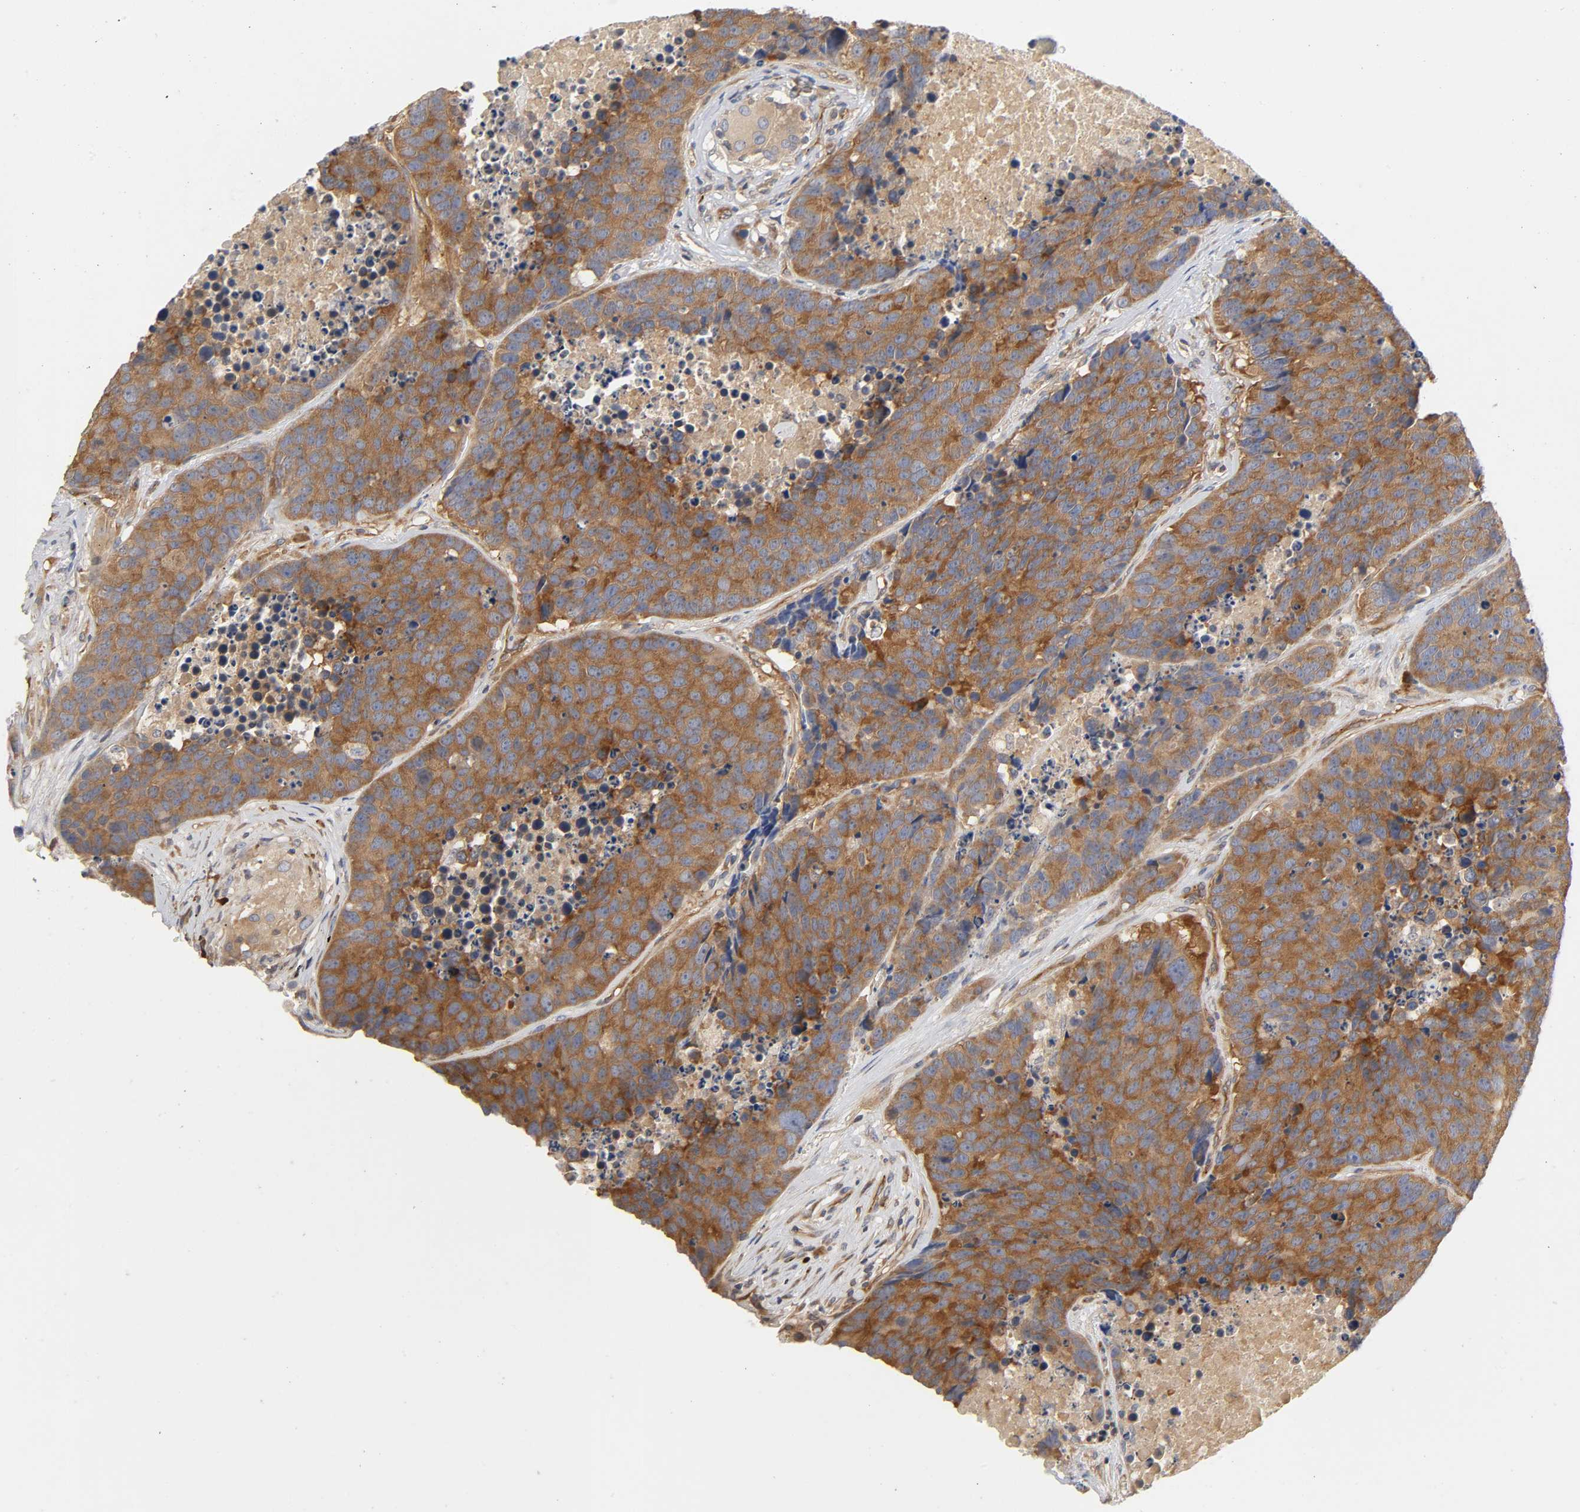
{"staining": {"intensity": "strong", "quantity": ">75%", "location": "cytoplasmic/membranous"}, "tissue": "carcinoid", "cell_type": "Tumor cells", "image_type": "cancer", "snomed": [{"axis": "morphology", "description": "Carcinoid, malignant, NOS"}, {"axis": "topography", "description": "Lung"}], "caption": "The immunohistochemical stain highlights strong cytoplasmic/membranous positivity in tumor cells of malignant carcinoid tissue.", "gene": "SCHIP1", "patient": {"sex": "male", "age": 60}}